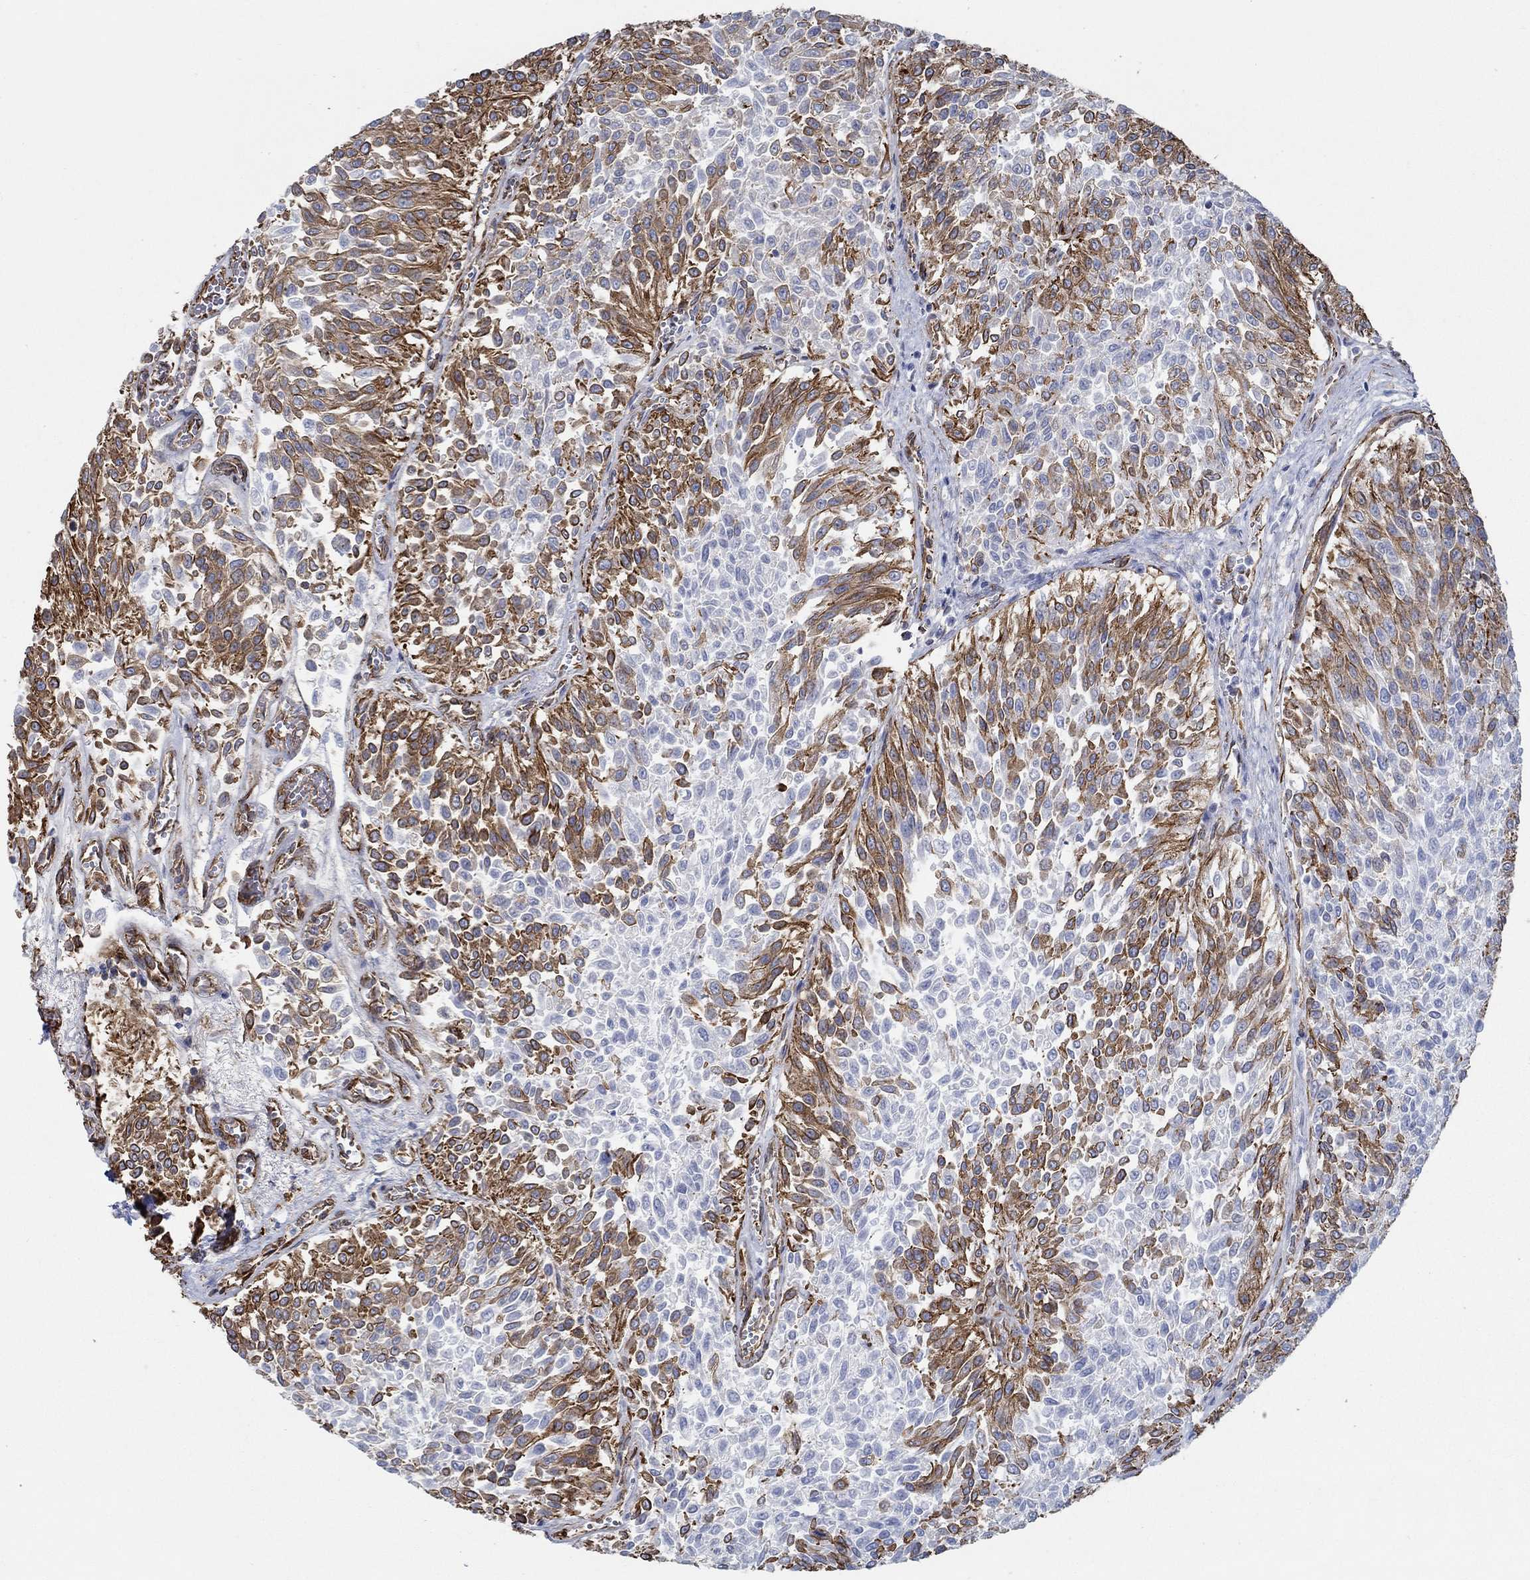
{"staining": {"intensity": "strong", "quantity": "<25%", "location": "cytoplasmic/membranous,nuclear"}, "tissue": "urothelial cancer", "cell_type": "Tumor cells", "image_type": "cancer", "snomed": [{"axis": "morphology", "description": "Urothelial carcinoma, Low grade"}, {"axis": "topography", "description": "Urinary bladder"}], "caption": "A brown stain shows strong cytoplasmic/membranous and nuclear staining of a protein in human low-grade urothelial carcinoma tumor cells. (Brightfield microscopy of DAB IHC at high magnification).", "gene": "STC2", "patient": {"sex": "male", "age": 78}}